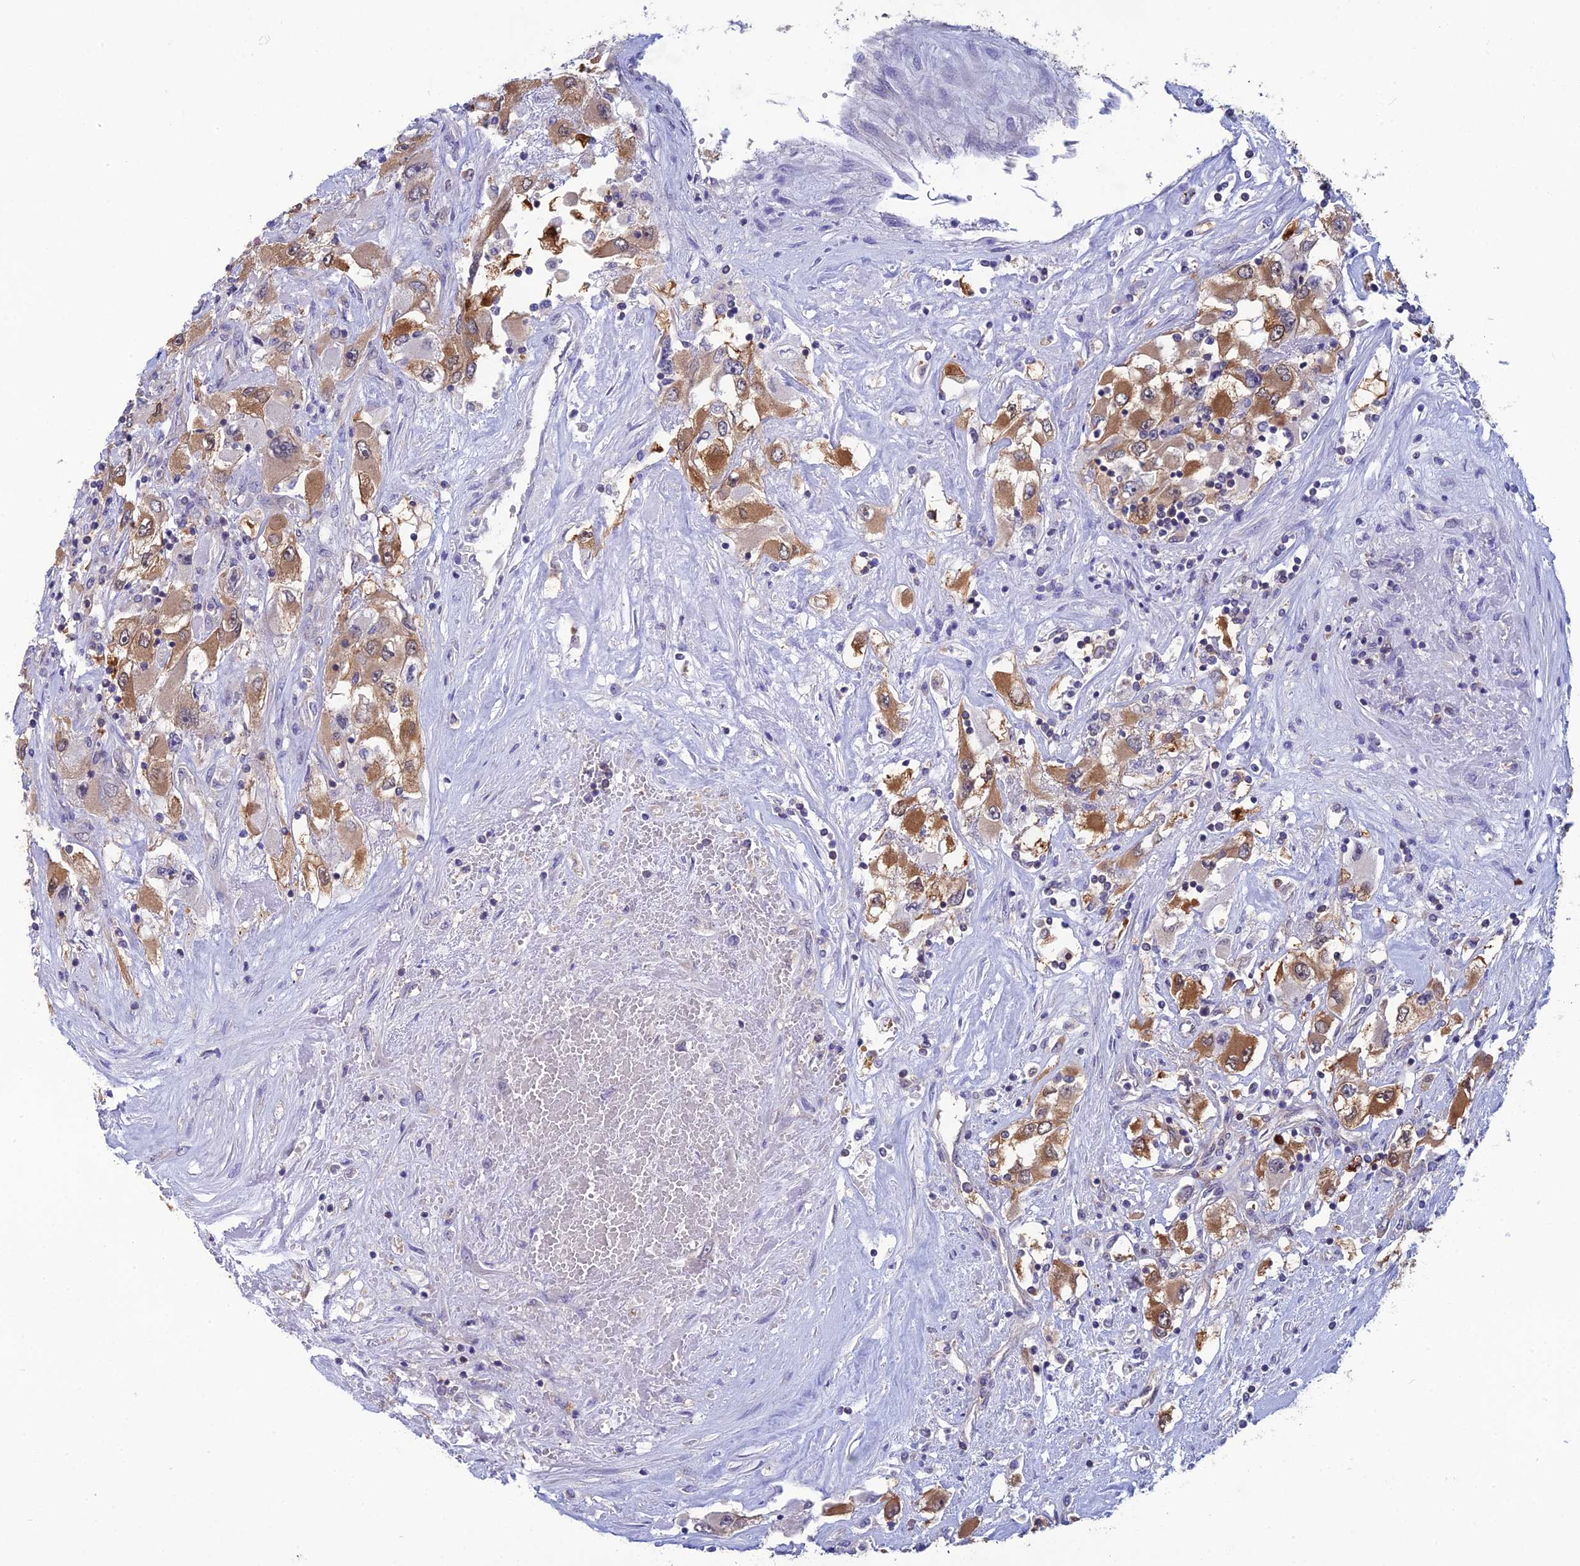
{"staining": {"intensity": "moderate", "quantity": ">75%", "location": "cytoplasmic/membranous"}, "tissue": "renal cancer", "cell_type": "Tumor cells", "image_type": "cancer", "snomed": [{"axis": "morphology", "description": "Adenocarcinoma, NOS"}, {"axis": "topography", "description": "Kidney"}], "caption": "Renal cancer stained for a protein reveals moderate cytoplasmic/membranous positivity in tumor cells. The staining is performed using DAB (3,3'-diaminobenzidine) brown chromogen to label protein expression. The nuclei are counter-stained blue using hematoxylin.", "gene": "HINT1", "patient": {"sex": "female", "age": 52}}